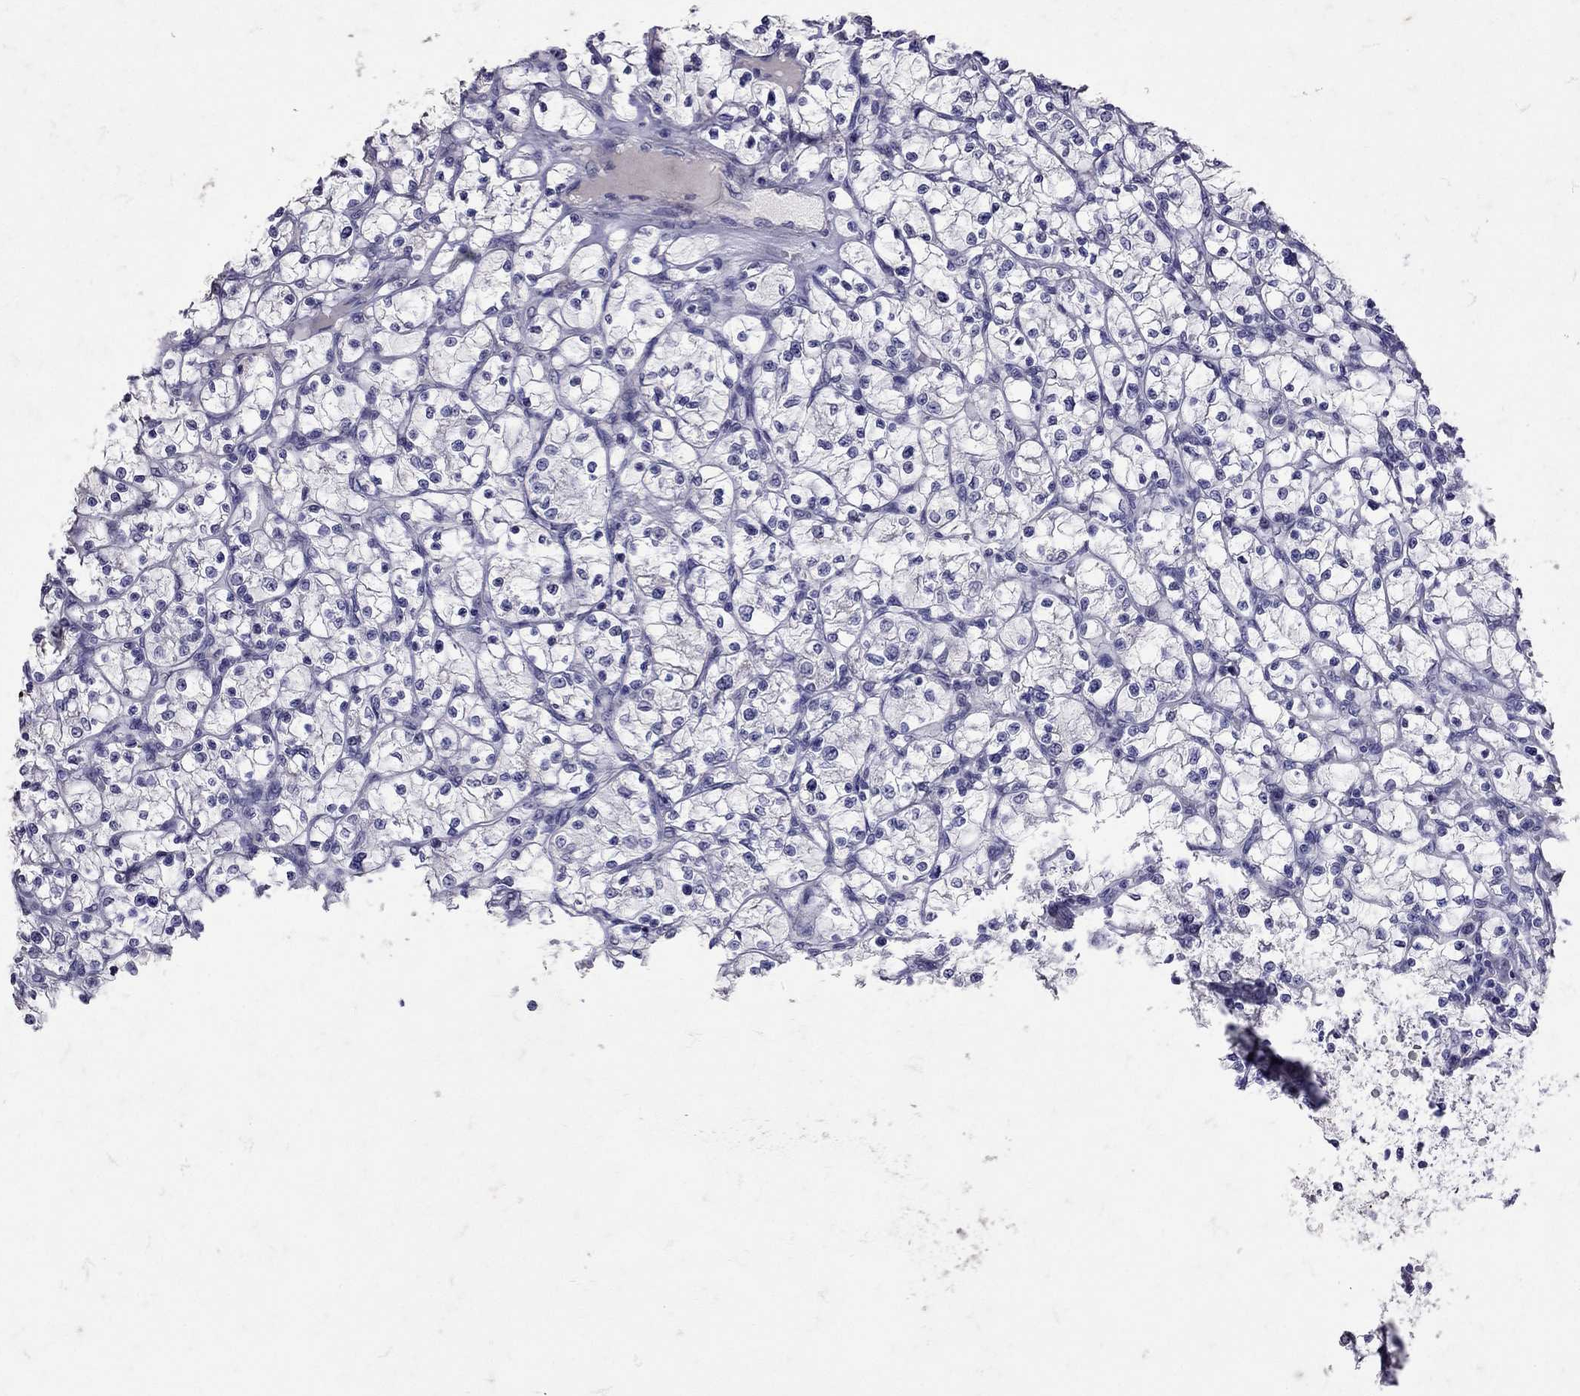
{"staining": {"intensity": "negative", "quantity": "none", "location": "none"}, "tissue": "renal cancer", "cell_type": "Tumor cells", "image_type": "cancer", "snomed": [{"axis": "morphology", "description": "Adenocarcinoma, NOS"}, {"axis": "topography", "description": "Kidney"}], "caption": "Immunohistochemistry (IHC) micrograph of neoplastic tissue: human renal adenocarcinoma stained with DAB (3,3'-diaminobenzidine) demonstrates no significant protein positivity in tumor cells.", "gene": "SST", "patient": {"sex": "female", "age": 64}}